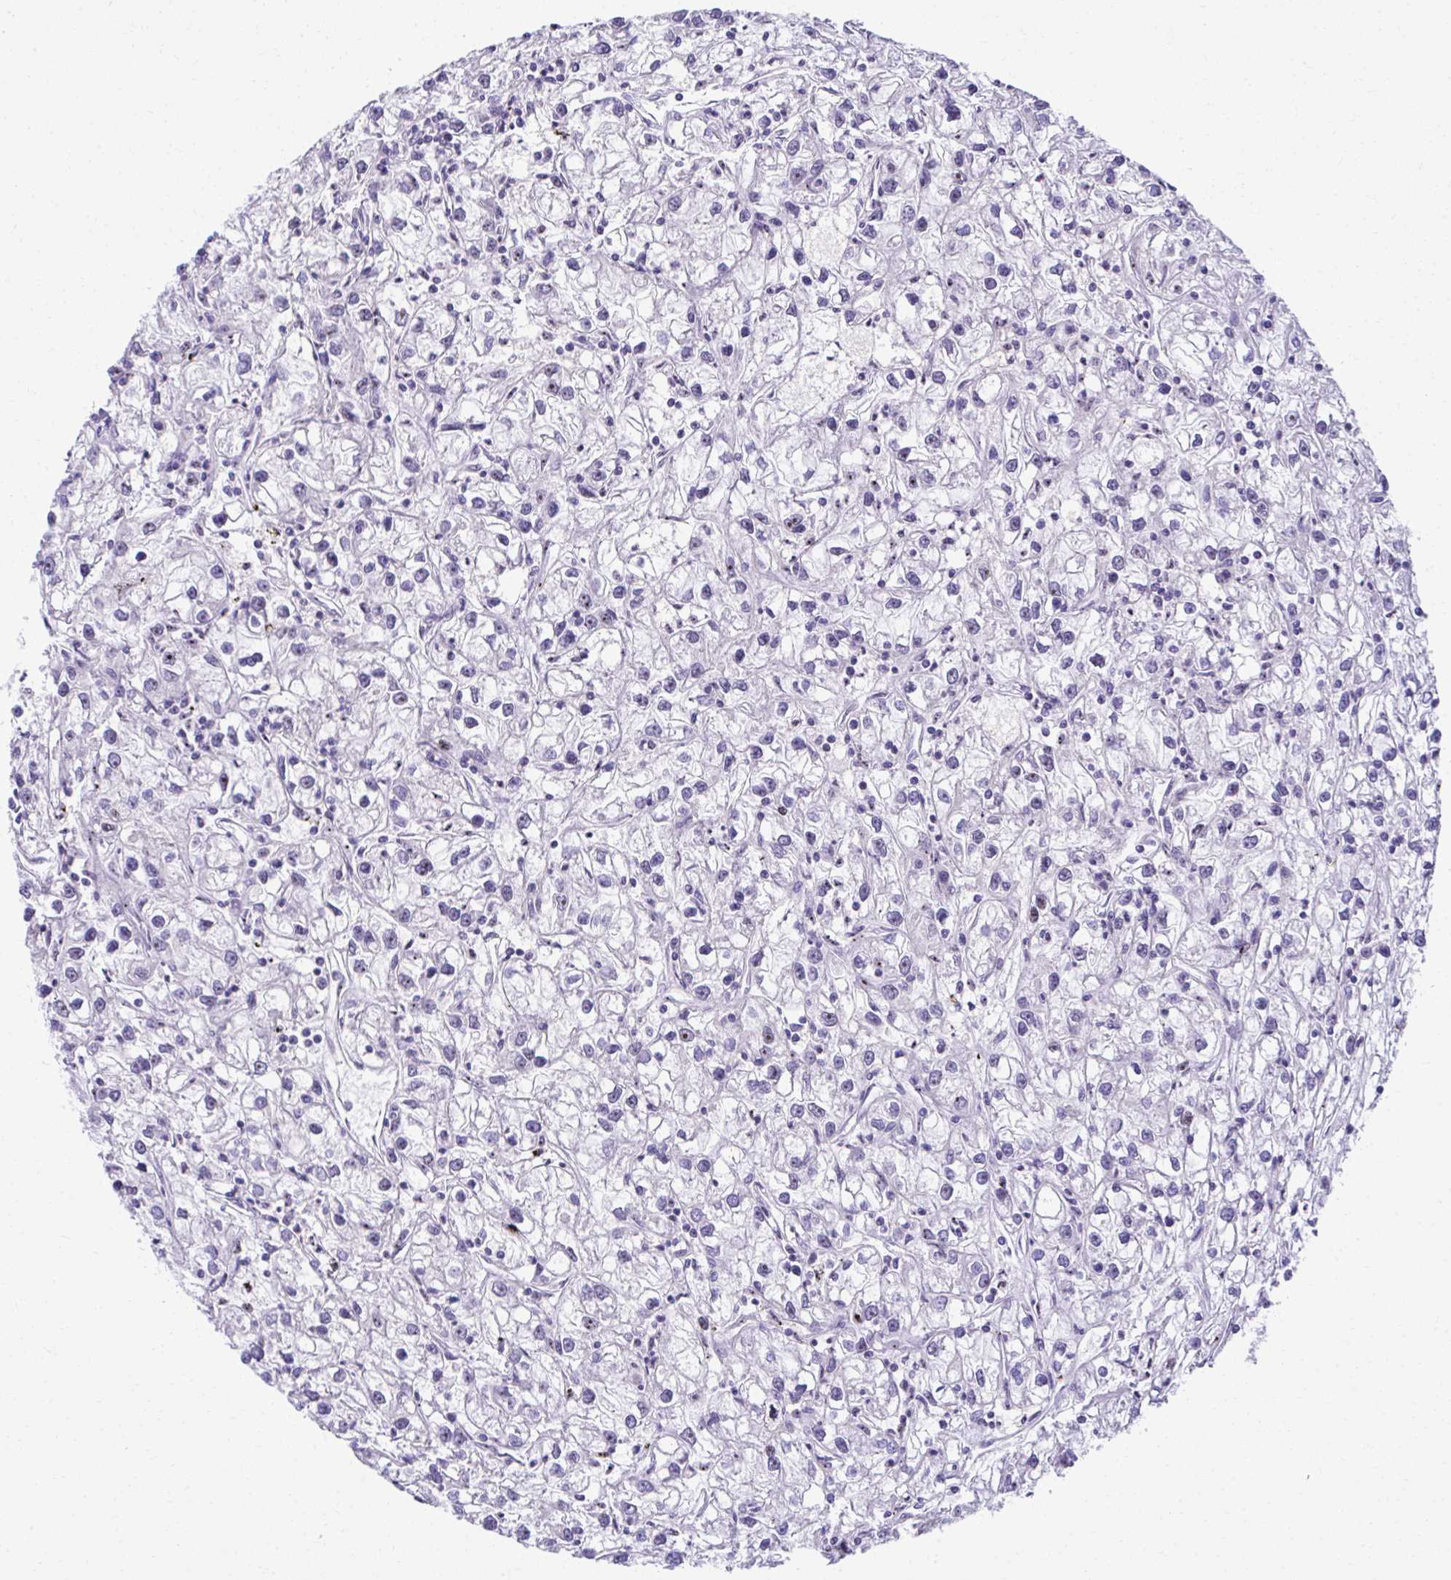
{"staining": {"intensity": "negative", "quantity": "none", "location": "none"}, "tissue": "renal cancer", "cell_type": "Tumor cells", "image_type": "cancer", "snomed": [{"axis": "morphology", "description": "Adenocarcinoma, NOS"}, {"axis": "topography", "description": "Kidney"}], "caption": "Tumor cells show no significant staining in renal cancer. The staining was performed using DAB to visualize the protein expression in brown, while the nuclei were stained in blue with hematoxylin (Magnification: 20x).", "gene": "CEP72", "patient": {"sex": "female", "age": 59}}